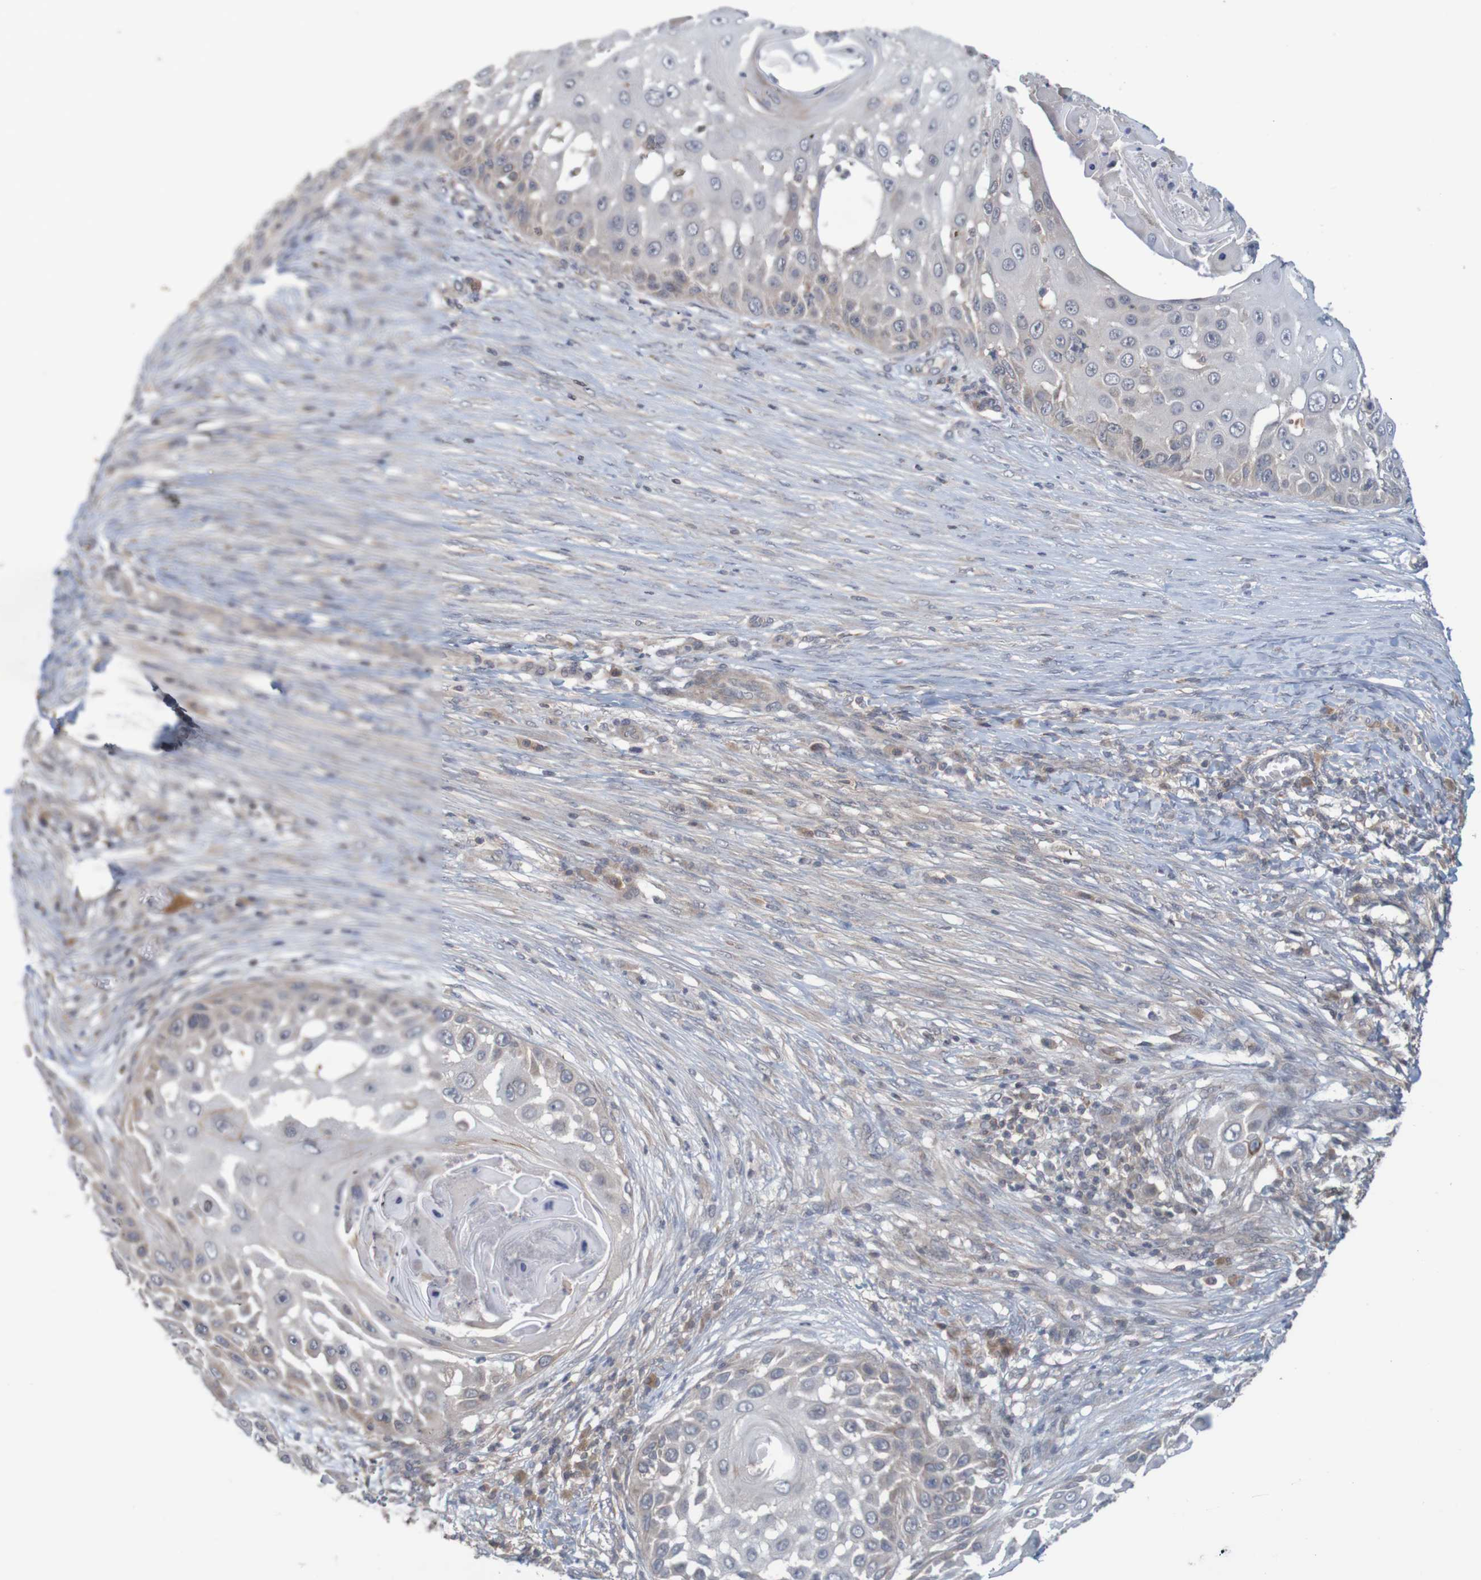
{"staining": {"intensity": "weak", "quantity": "<25%", "location": "cytoplasmic/membranous"}, "tissue": "skin cancer", "cell_type": "Tumor cells", "image_type": "cancer", "snomed": [{"axis": "morphology", "description": "Squamous cell carcinoma, NOS"}, {"axis": "topography", "description": "Skin"}], "caption": "Immunohistochemistry image of human skin squamous cell carcinoma stained for a protein (brown), which exhibits no expression in tumor cells.", "gene": "ANKK1", "patient": {"sex": "female", "age": 44}}